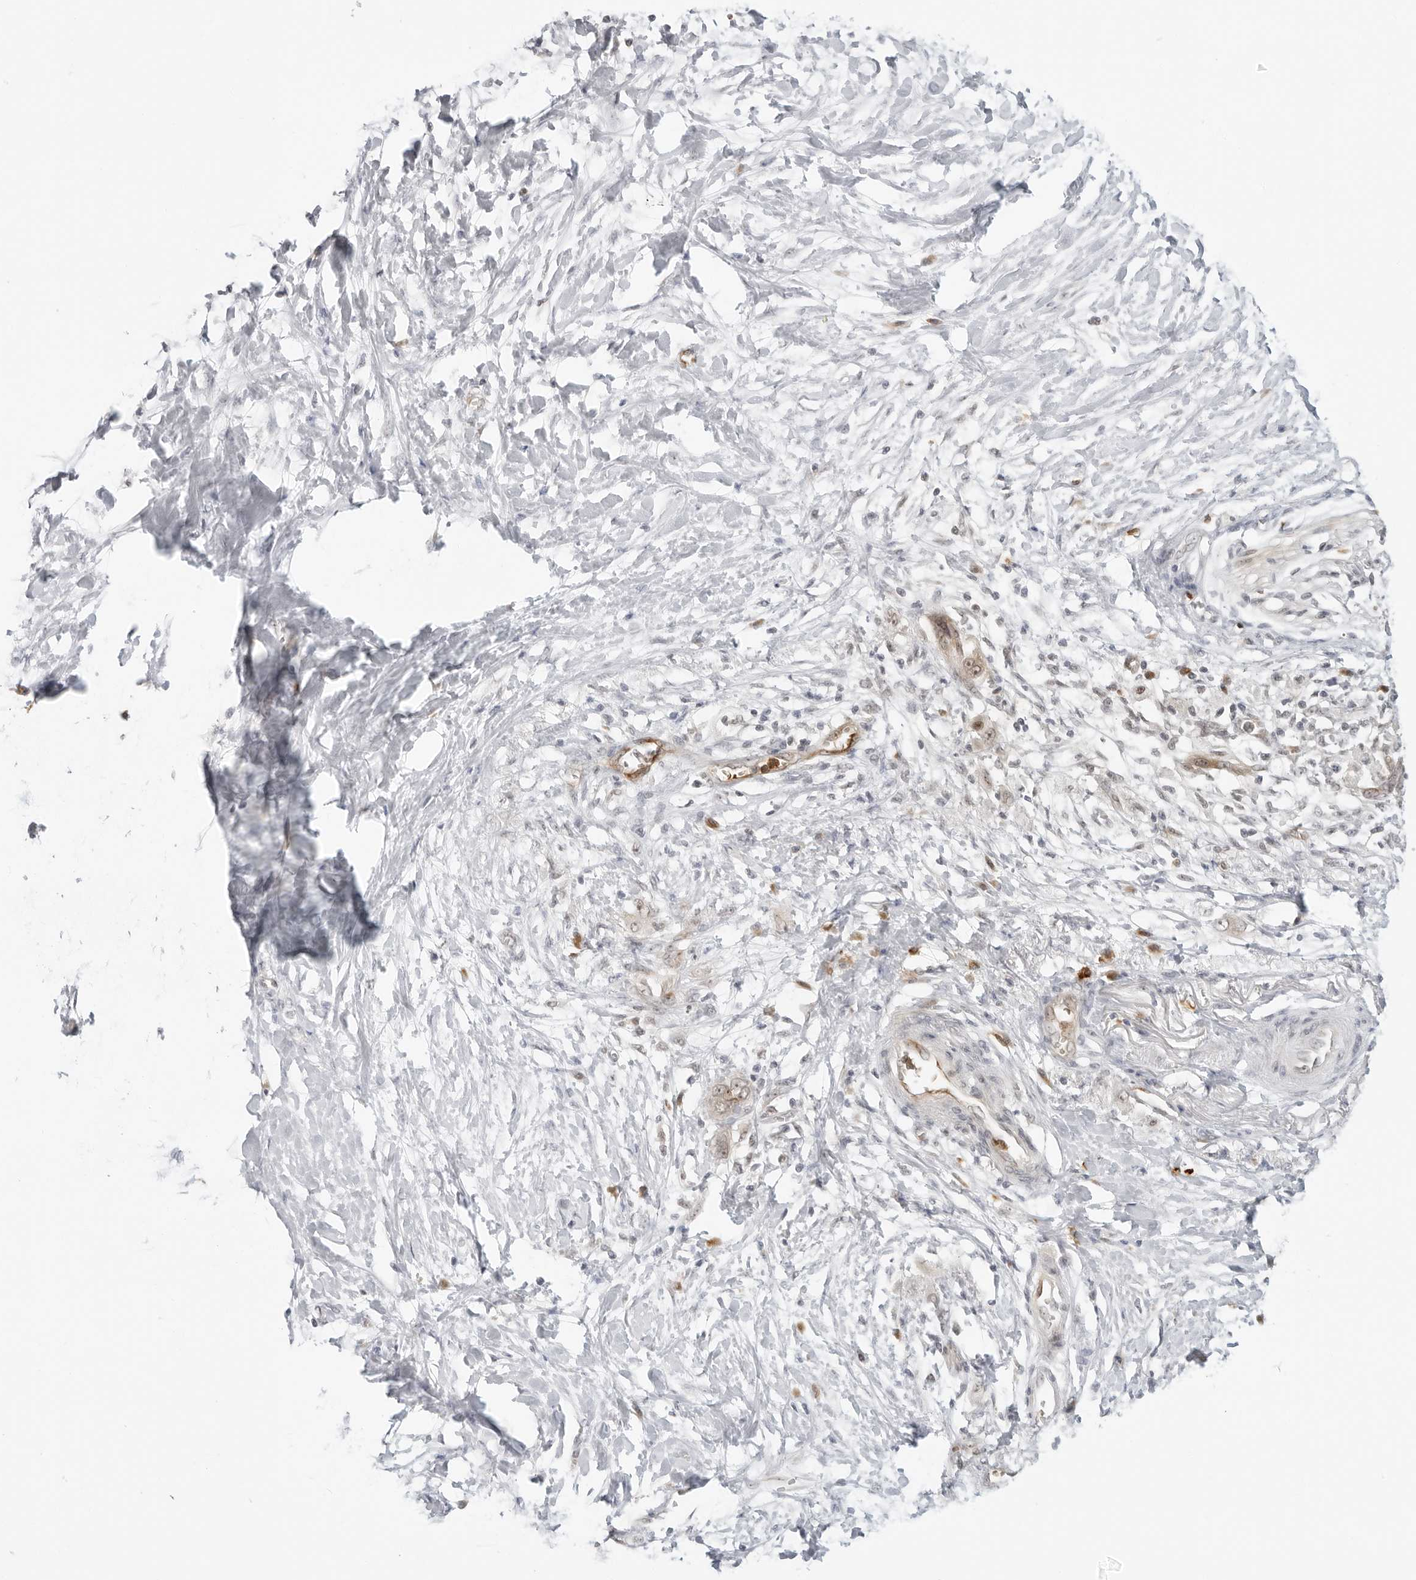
{"staining": {"intensity": "weak", "quantity": "<25%", "location": "cytoplasmic/membranous,nuclear"}, "tissue": "pancreatic cancer", "cell_type": "Tumor cells", "image_type": "cancer", "snomed": [{"axis": "morphology", "description": "Normal tissue, NOS"}, {"axis": "morphology", "description": "Adenocarcinoma, NOS"}, {"axis": "topography", "description": "Pancreas"}, {"axis": "topography", "description": "Peripheral nerve tissue"}], "caption": "Immunohistochemistry (IHC) photomicrograph of neoplastic tissue: human pancreatic cancer stained with DAB (3,3'-diaminobenzidine) displays no significant protein positivity in tumor cells.", "gene": "SUGCT", "patient": {"sex": "male", "age": 59}}